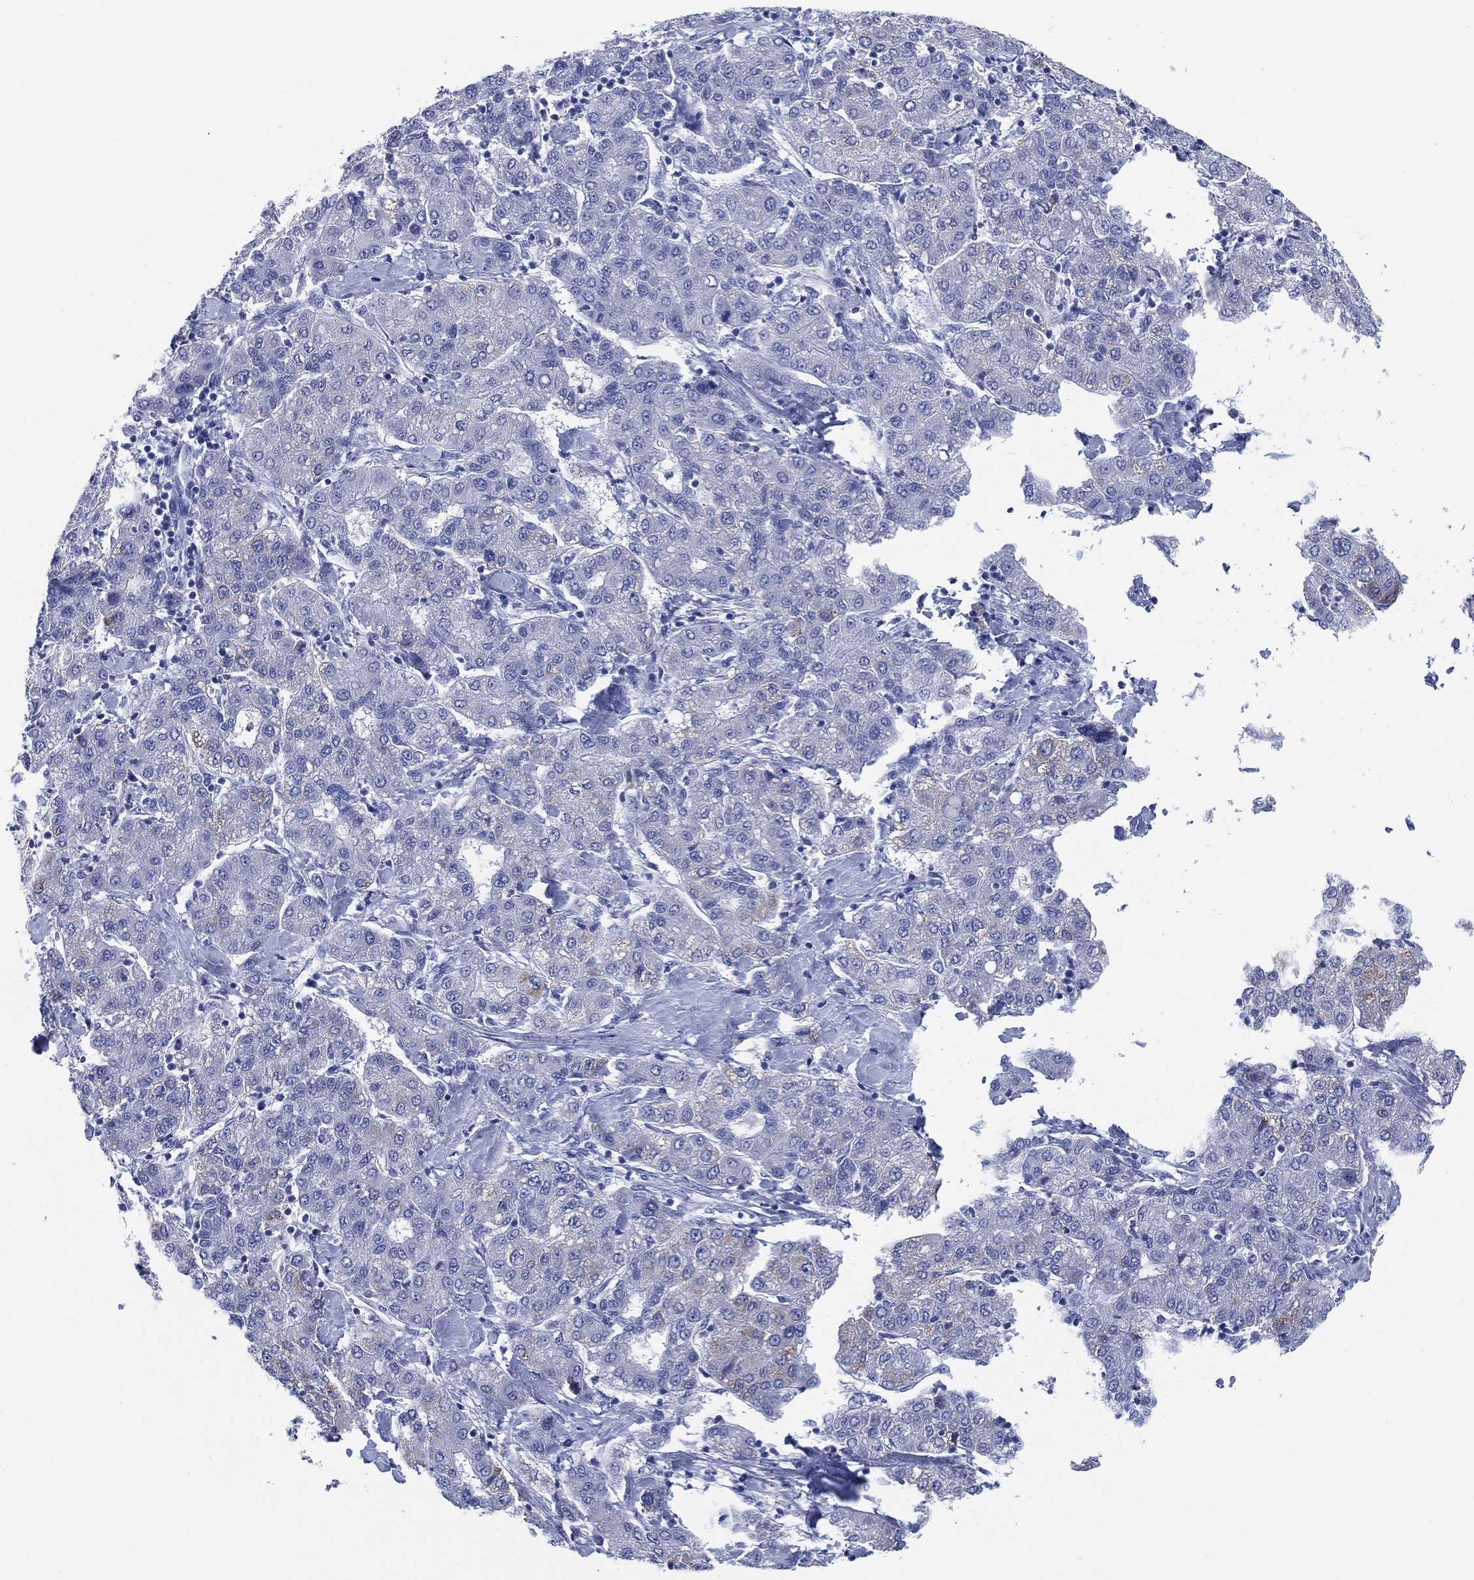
{"staining": {"intensity": "weak", "quantity": "<25%", "location": "cytoplasmic/membranous"}, "tissue": "liver cancer", "cell_type": "Tumor cells", "image_type": "cancer", "snomed": [{"axis": "morphology", "description": "Carcinoma, Hepatocellular, NOS"}, {"axis": "topography", "description": "Liver"}], "caption": "DAB immunohistochemical staining of human hepatocellular carcinoma (liver) displays no significant expression in tumor cells.", "gene": "SLC9C2", "patient": {"sex": "male", "age": 65}}